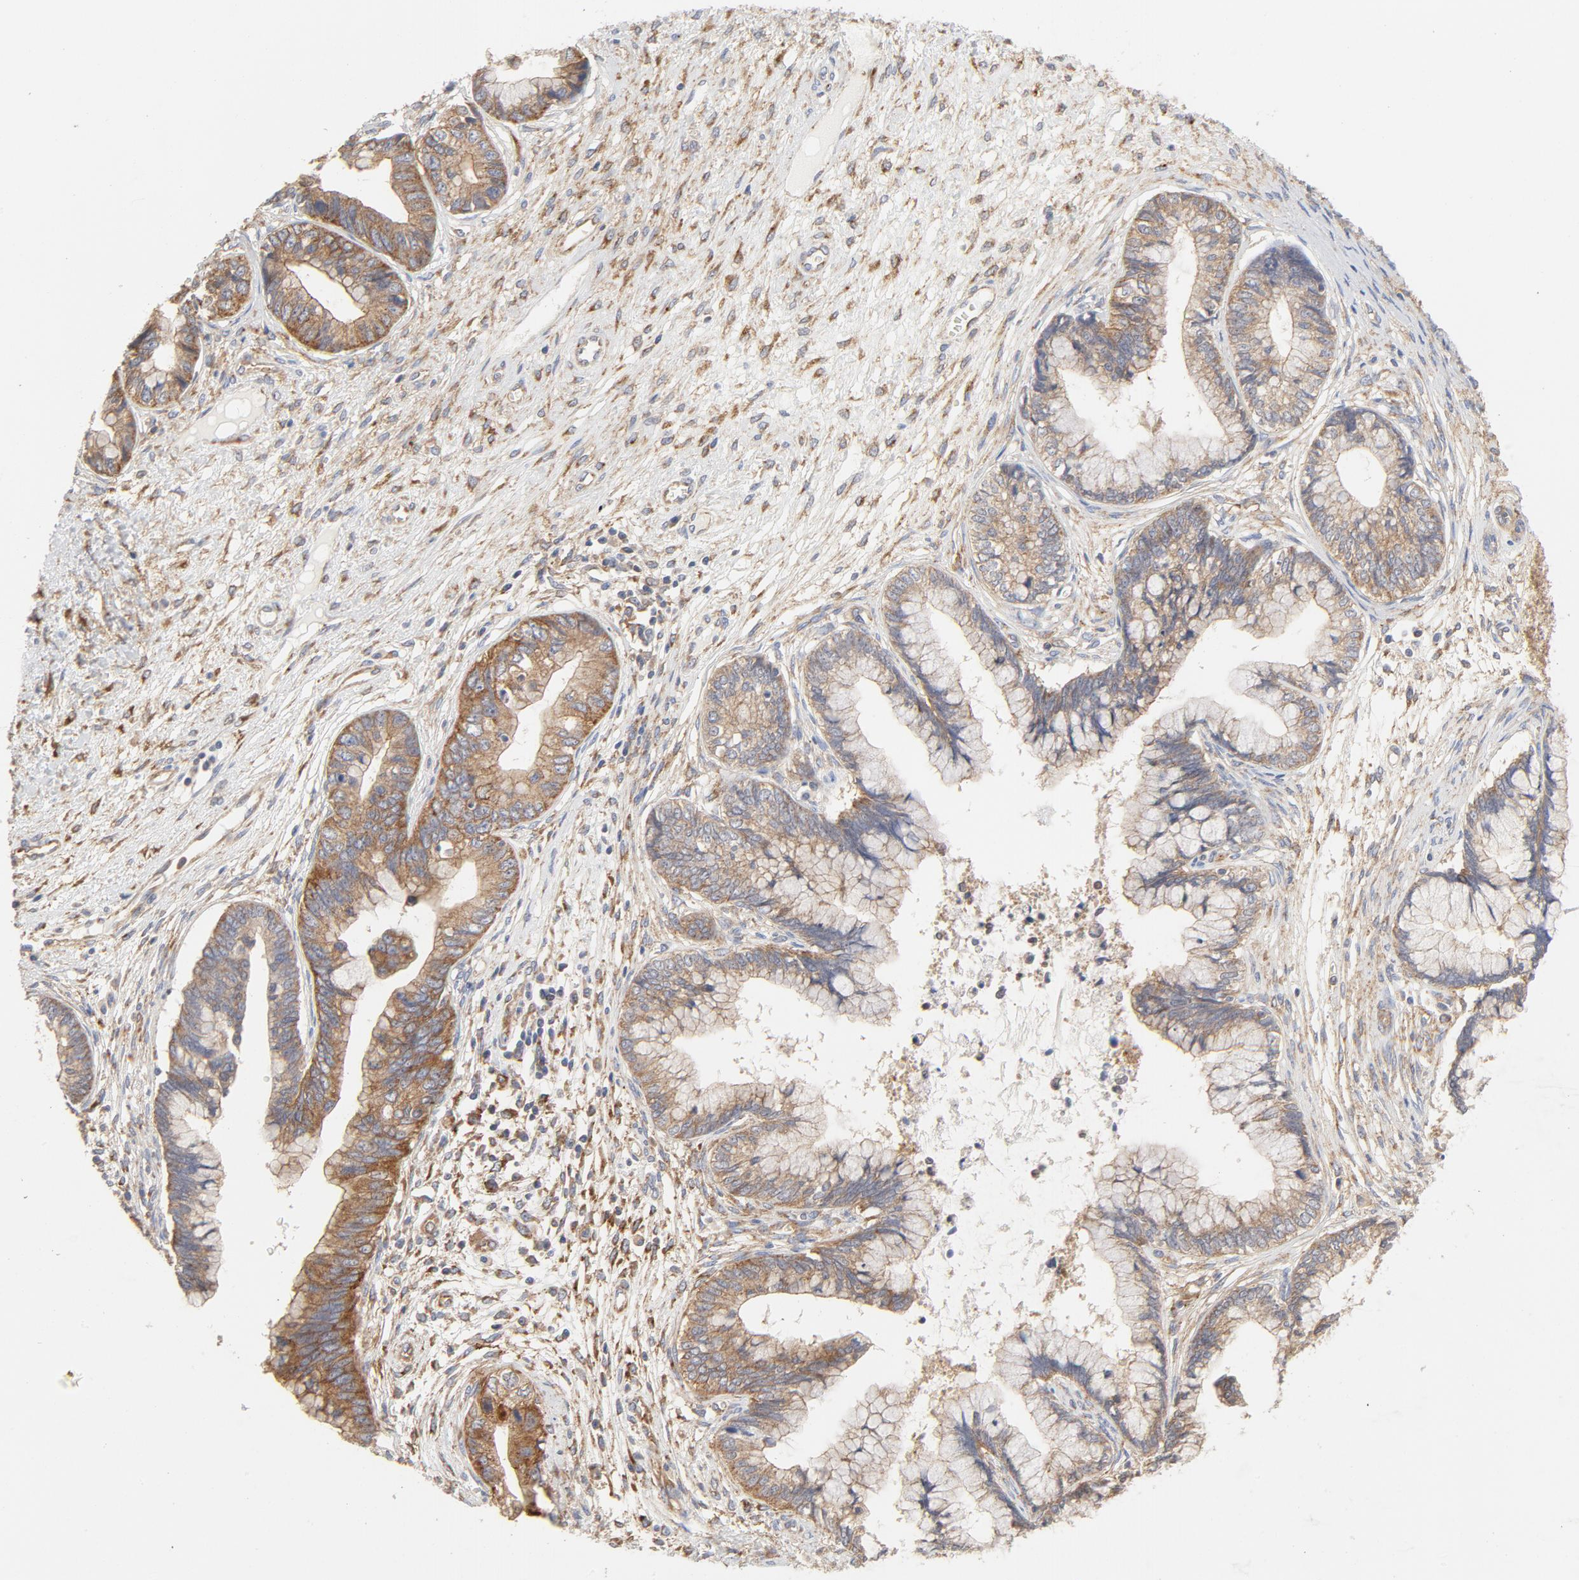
{"staining": {"intensity": "moderate", "quantity": ">75%", "location": "cytoplasmic/membranous"}, "tissue": "cervical cancer", "cell_type": "Tumor cells", "image_type": "cancer", "snomed": [{"axis": "morphology", "description": "Adenocarcinoma, NOS"}, {"axis": "topography", "description": "Cervix"}], "caption": "DAB (3,3'-diaminobenzidine) immunohistochemical staining of adenocarcinoma (cervical) displays moderate cytoplasmic/membranous protein staining in approximately >75% of tumor cells.", "gene": "AP2A1", "patient": {"sex": "female", "age": 44}}